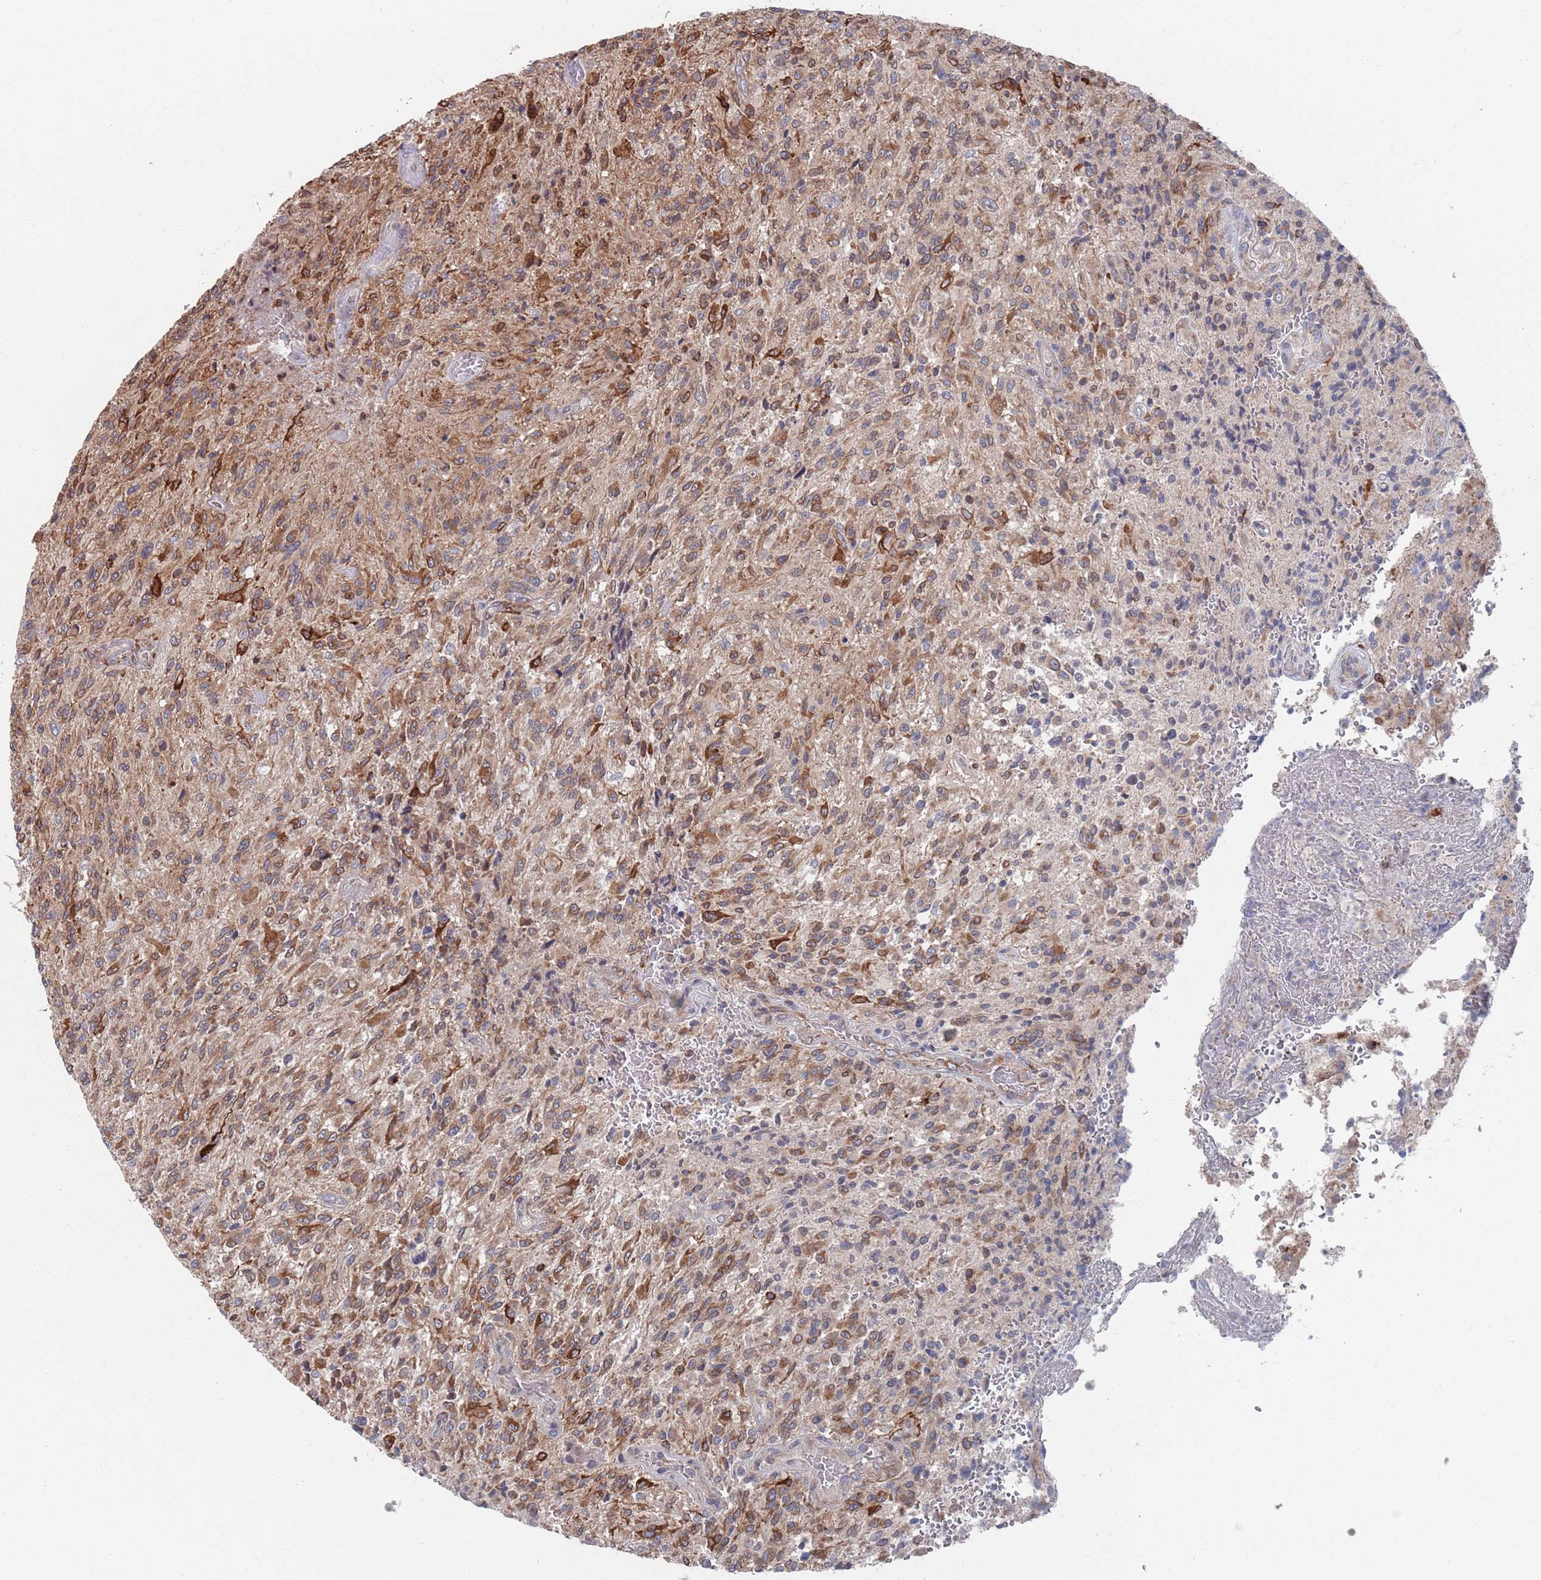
{"staining": {"intensity": "strong", "quantity": "<25%", "location": "cytoplasmic/membranous"}, "tissue": "glioma", "cell_type": "Tumor cells", "image_type": "cancer", "snomed": [{"axis": "morphology", "description": "Normal tissue, NOS"}, {"axis": "morphology", "description": "Glioma, malignant, High grade"}, {"axis": "topography", "description": "Cerebral cortex"}], "caption": "Strong cytoplasmic/membranous positivity for a protein is appreciated in approximately <25% of tumor cells of glioma using immunohistochemistry.", "gene": "CCDC106", "patient": {"sex": "male", "age": 56}}